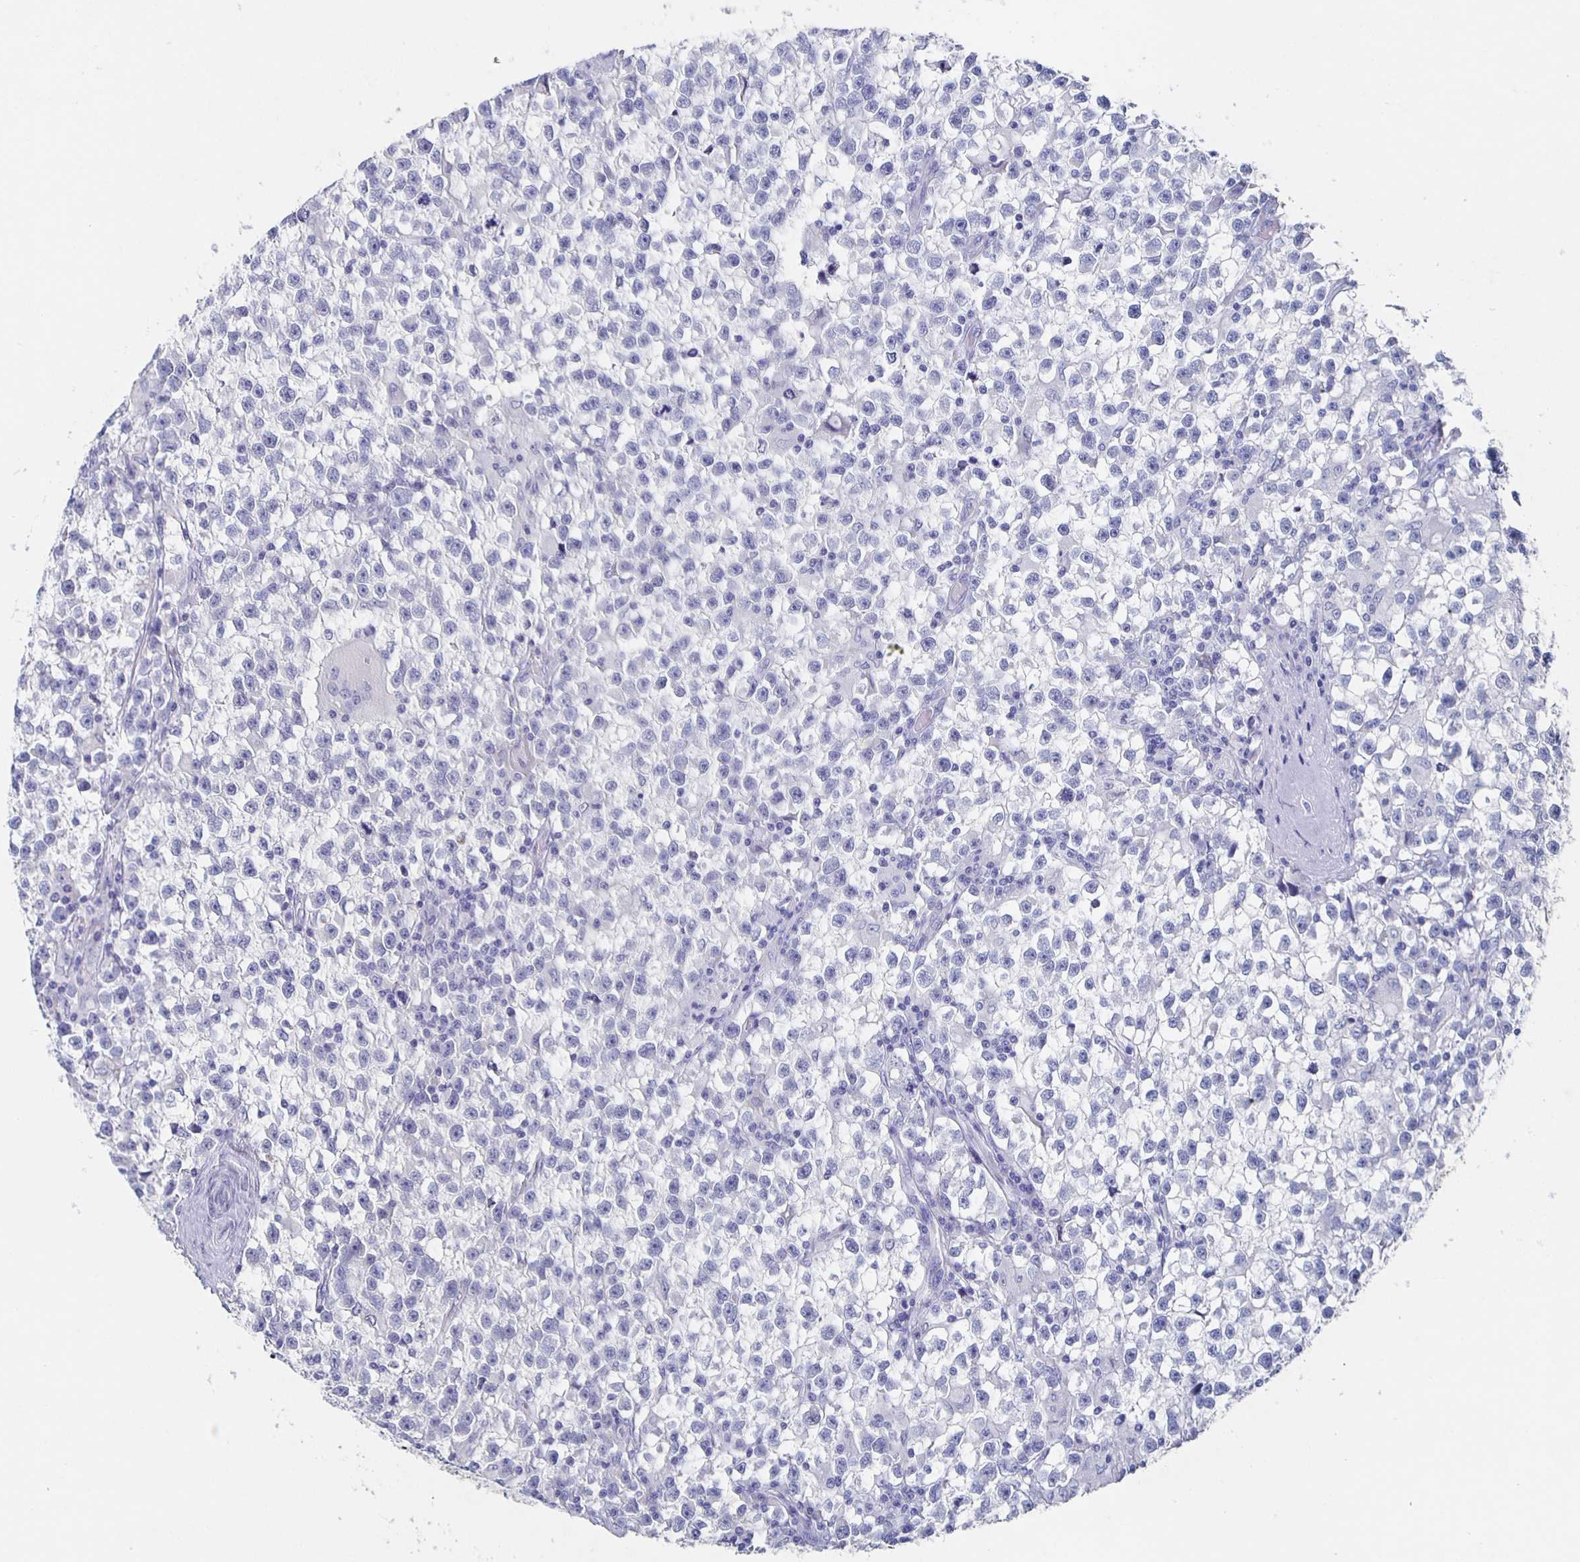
{"staining": {"intensity": "negative", "quantity": "none", "location": "none"}, "tissue": "testis cancer", "cell_type": "Tumor cells", "image_type": "cancer", "snomed": [{"axis": "morphology", "description": "Seminoma, NOS"}, {"axis": "topography", "description": "Testis"}], "caption": "There is no significant expression in tumor cells of seminoma (testis).", "gene": "SLC34A2", "patient": {"sex": "male", "age": 31}}